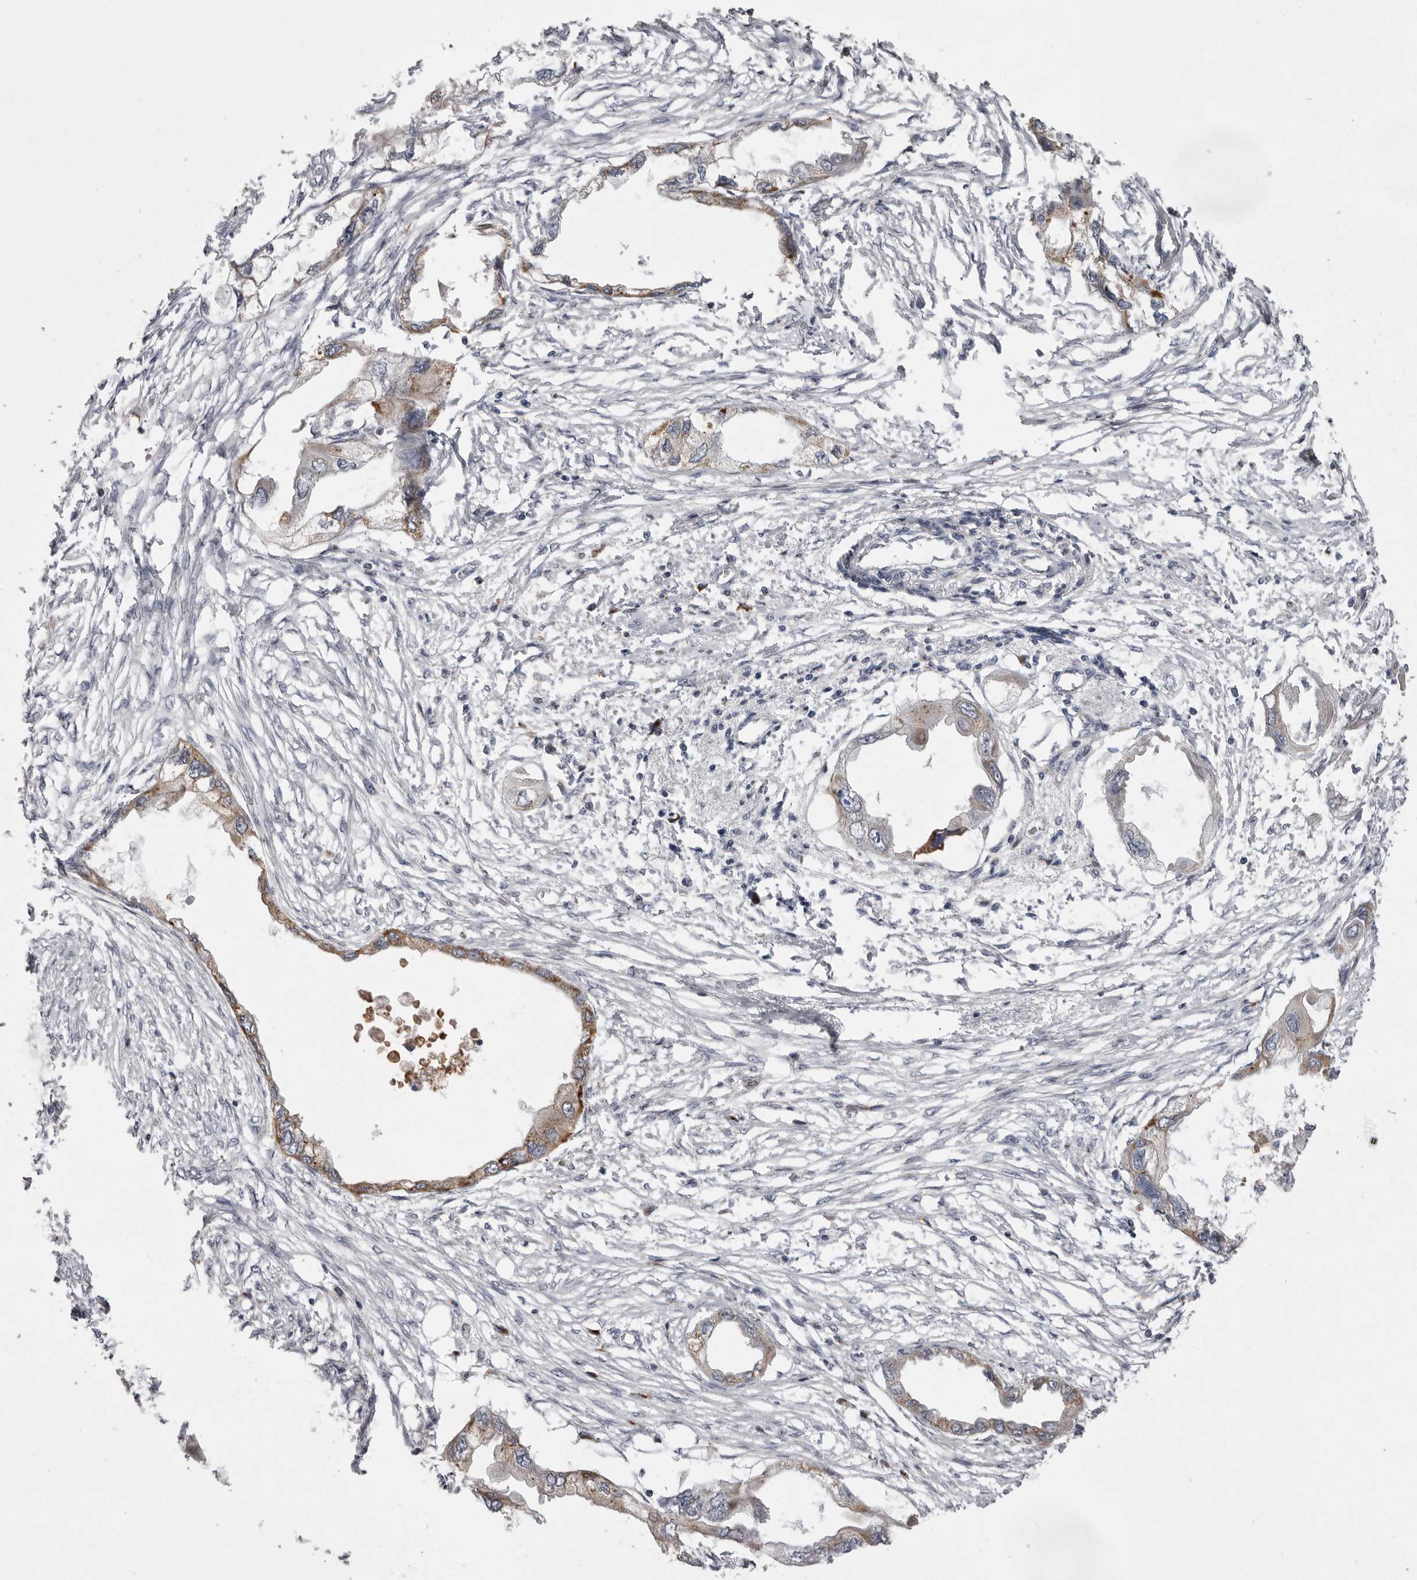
{"staining": {"intensity": "weak", "quantity": ">75%", "location": "cytoplasmic/membranous"}, "tissue": "endometrial cancer", "cell_type": "Tumor cells", "image_type": "cancer", "snomed": [{"axis": "morphology", "description": "Adenocarcinoma, NOS"}, {"axis": "morphology", "description": "Adenocarcinoma, metastatic, NOS"}, {"axis": "topography", "description": "Adipose tissue"}, {"axis": "topography", "description": "Endometrium"}], "caption": "Immunohistochemistry (IHC) staining of adenocarcinoma (endometrial), which demonstrates low levels of weak cytoplasmic/membranous expression in about >75% of tumor cells indicating weak cytoplasmic/membranous protein expression. The staining was performed using DAB (brown) for protein detection and nuclei were counterstained in hematoxylin (blue).", "gene": "WDR47", "patient": {"sex": "female", "age": 67}}